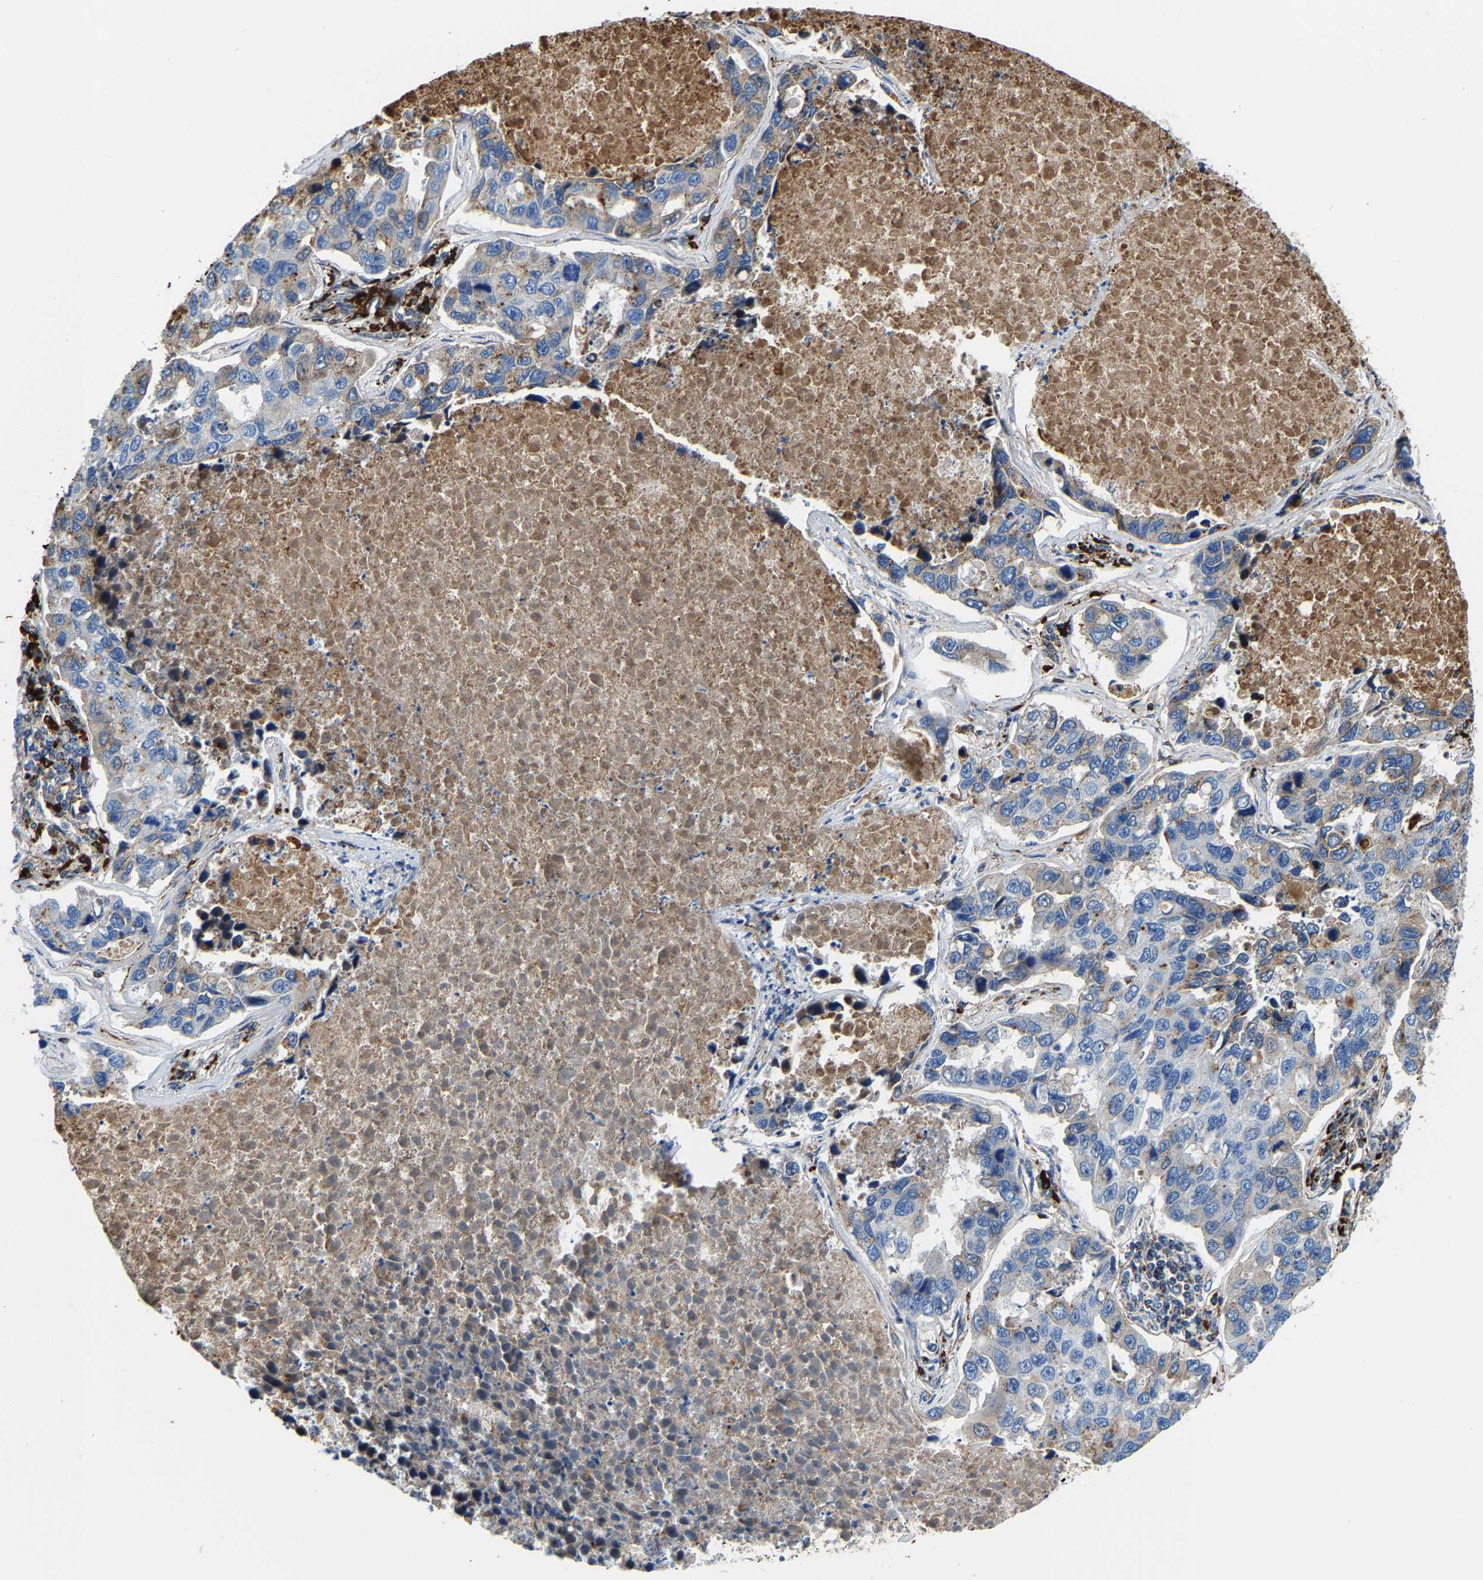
{"staining": {"intensity": "weak", "quantity": "<25%", "location": "cytoplasmic/membranous"}, "tissue": "lung cancer", "cell_type": "Tumor cells", "image_type": "cancer", "snomed": [{"axis": "morphology", "description": "Adenocarcinoma, NOS"}, {"axis": "topography", "description": "Lung"}], "caption": "Immunohistochemical staining of lung cancer (adenocarcinoma) reveals no significant staining in tumor cells.", "gene": "DPP7", "patient": {"sex": "male", "age": 64}}